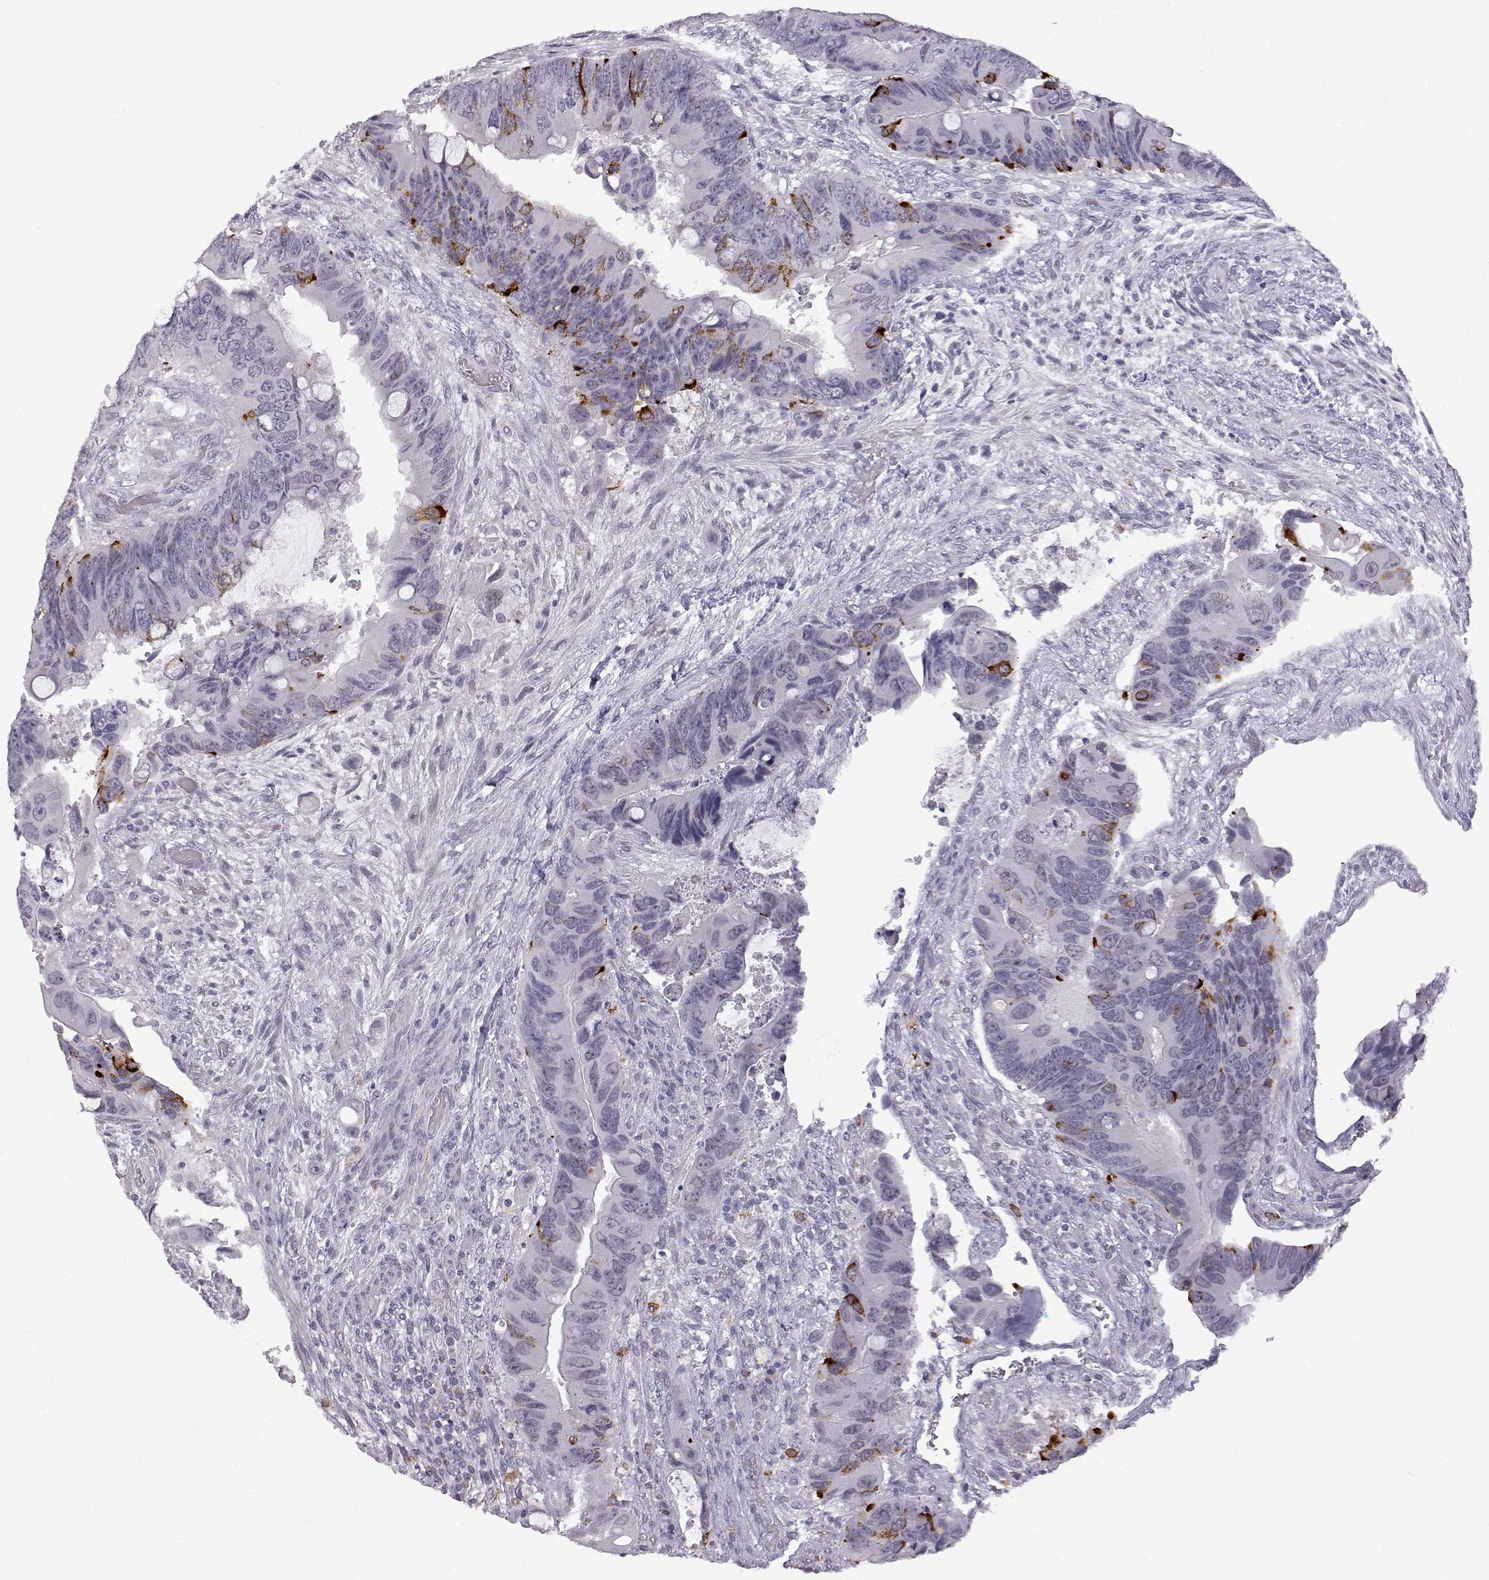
{"staining": {"intensity": "negative", "quantity": "none", "location": "none"}, "tissue": "colorectal cancer", "cell_type": "Tumor cells", "image_type": "cancer", "snomed": [{"axis": "morphology", "description": "Adenocarcinoma, NOS"}, {"axis": "topography", "description": "Rectum"}], "caption": "The immunohistochemistry micrograph has no significant staining in tumor cells of colorectal cancer (adenocarcinoma) tissue. (DAB immunohistochemistry with hematoxylin counter stain).", "gene": "VGF", "patient": {"sex": "male", "age": 63}}